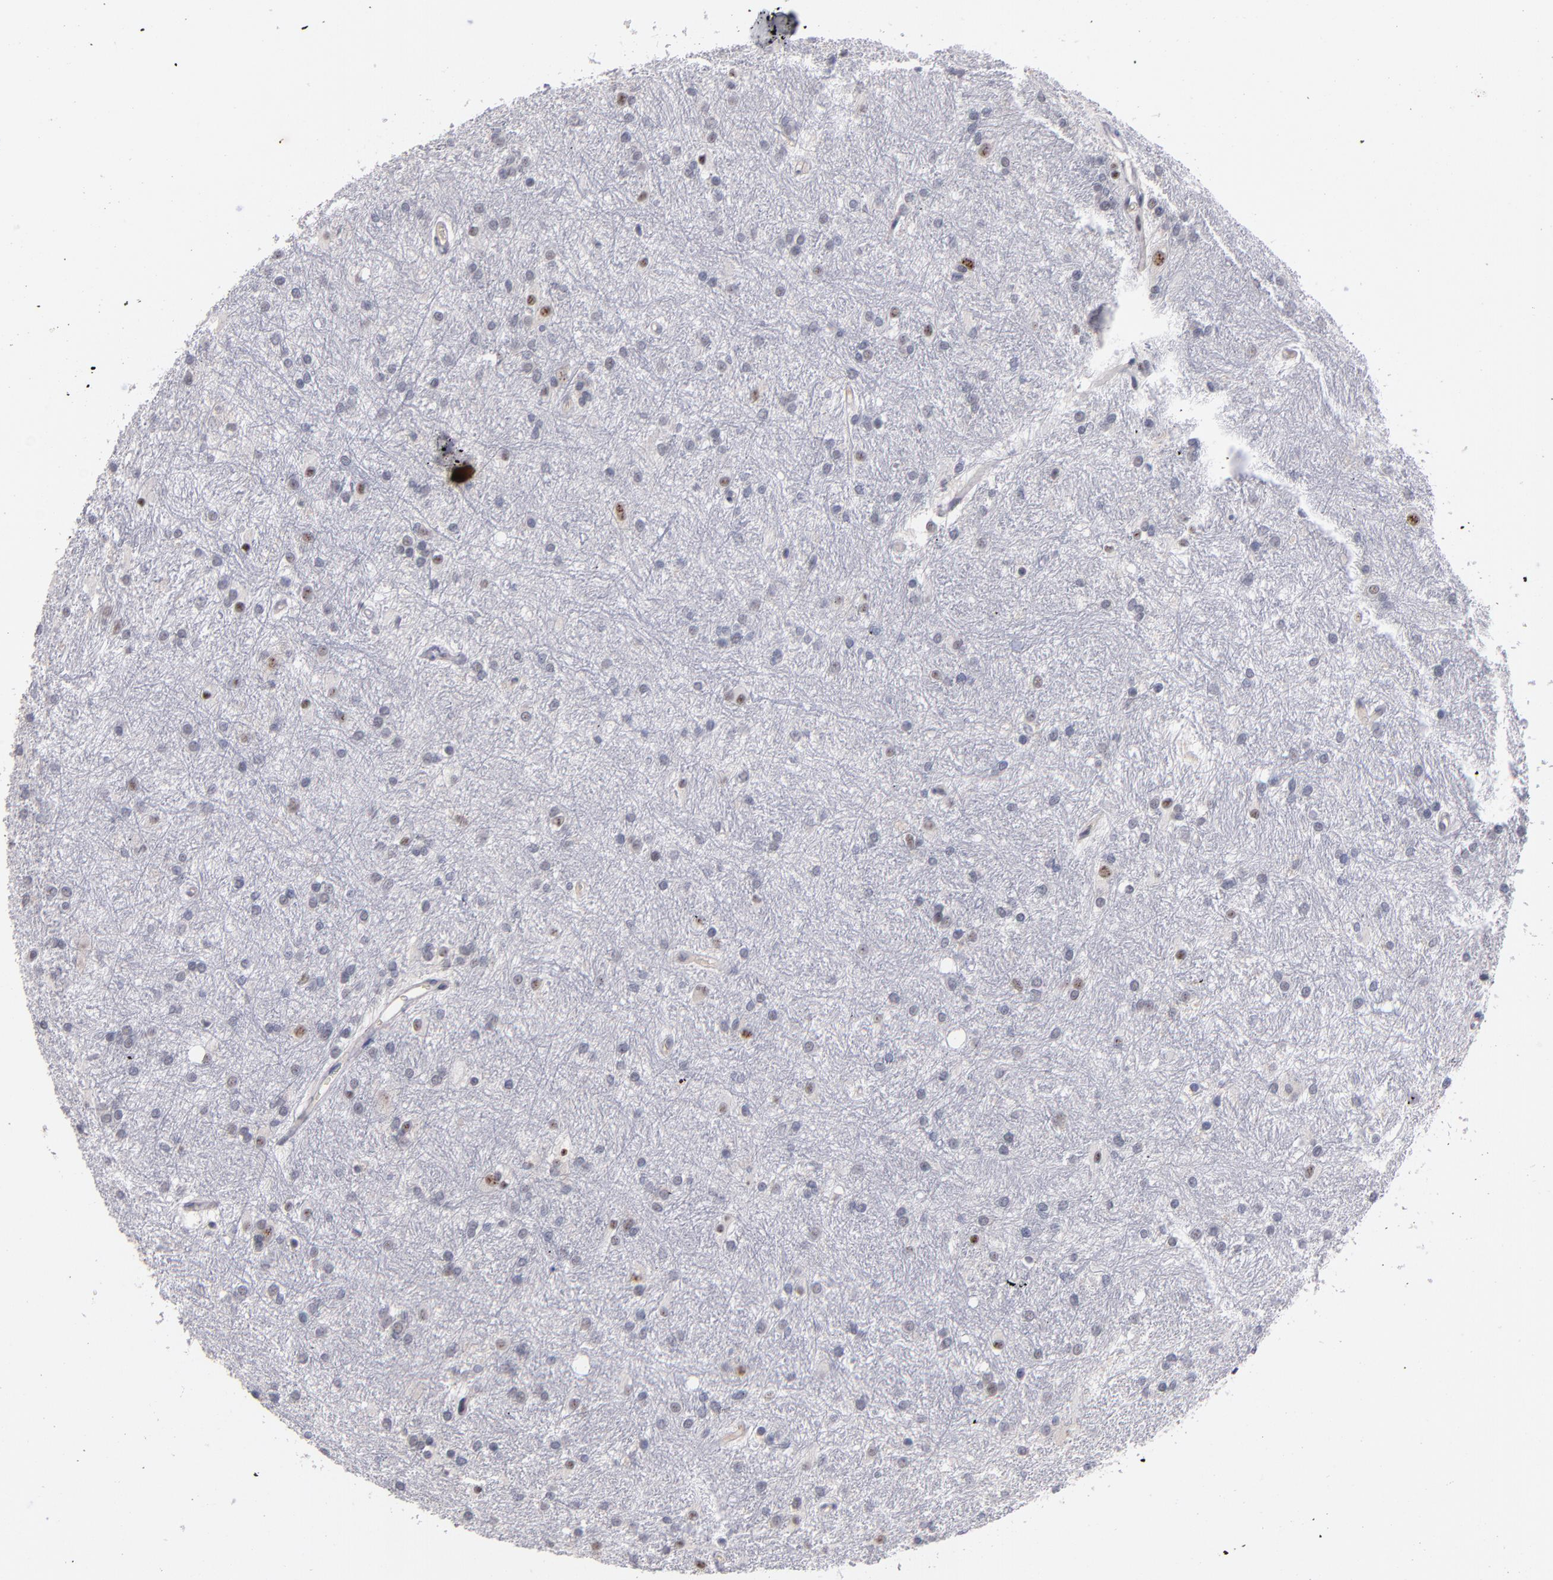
{"staining": {"intensity": "weak", "quantity": "<25%", "location": "nuclear"}, "tissue": "glioma", "cell_type": "Tumor cells", "image_type": "cancer", "snomed": [{"axis": "morphology", "description": "Glioma, malignant, High grade"}, {"axis": "topography", "description": "Brain"}], "caption": "Immunohistochemistry (IHC) photomicrograph of malignant glioma (high-grade) stained for a protein (brown), which exhibits no expression in tumor cells. The staining is performed using DAB brown chromogen with nuclei counter-stained in using hematoxylin.", "gene": "RAF1", "patient": {"sex": "female", "age": 50}}